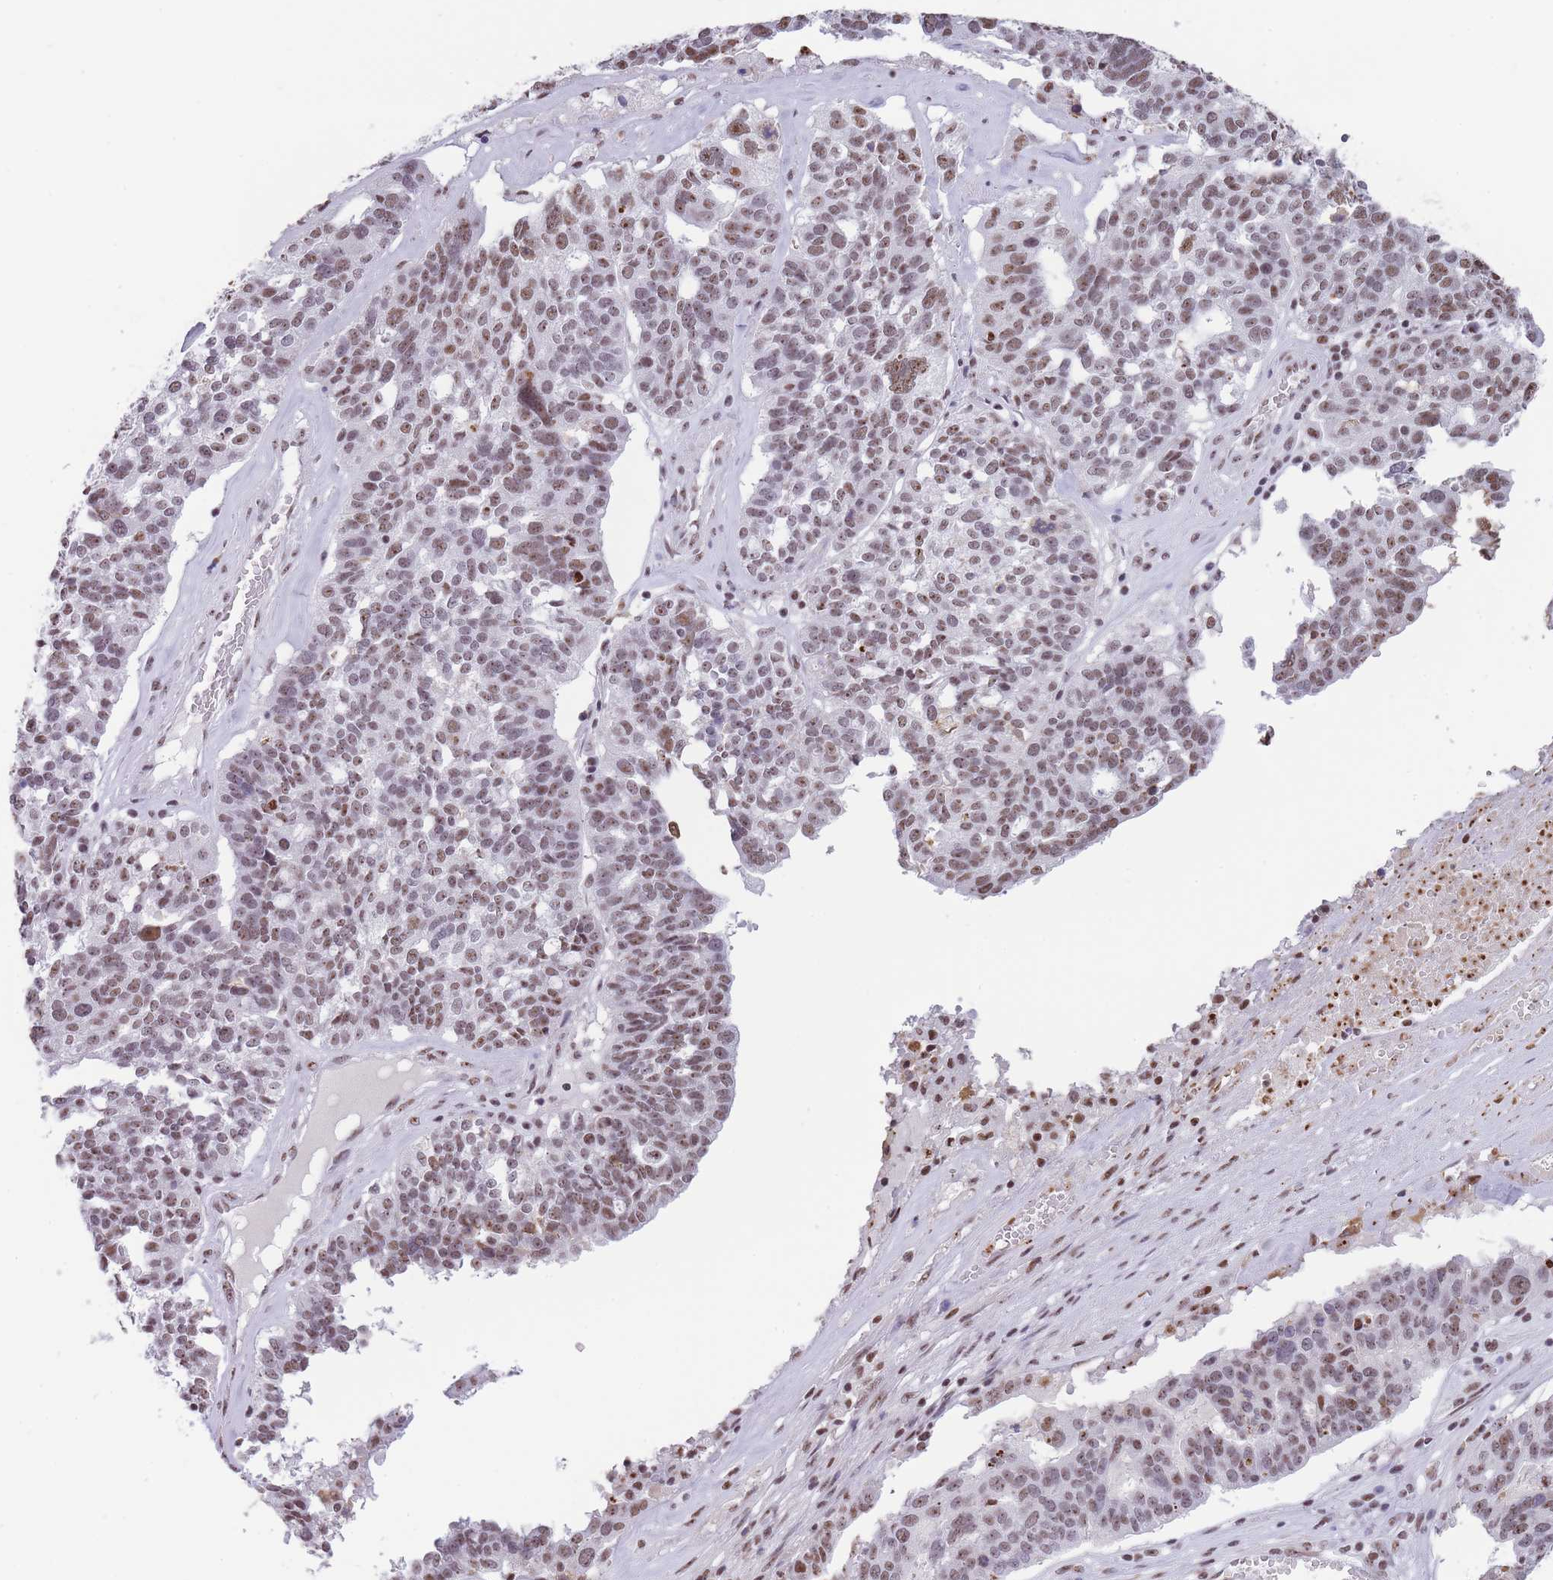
{"staining": {"intensity": "moderate", "quantity": ">75%", "location": "nuclear"}, "tissue": "ovarian cancer", "cell_type": "Tumor cells", "image_type": "cancer", "snomed": [{"axis": "morphology", "description": "Cystadenocarcinoma, serous, NOS"}, {"axis": "topography", "description": "Ovary"}], "caption": "Immunohistochemical staining of human ovarian cancer displays medium levels of moderate nuclear protein staining in about >75% of tumor cells. The staining was performed using DAB (3,3'-diaminobenzidine) to visualize the protein expression in brown, while the nuclei were stained in blue with hematoxylin (Magnification: 20x).", "gene": "EVC2", "patient": {"sex": "female", "age": 59}}